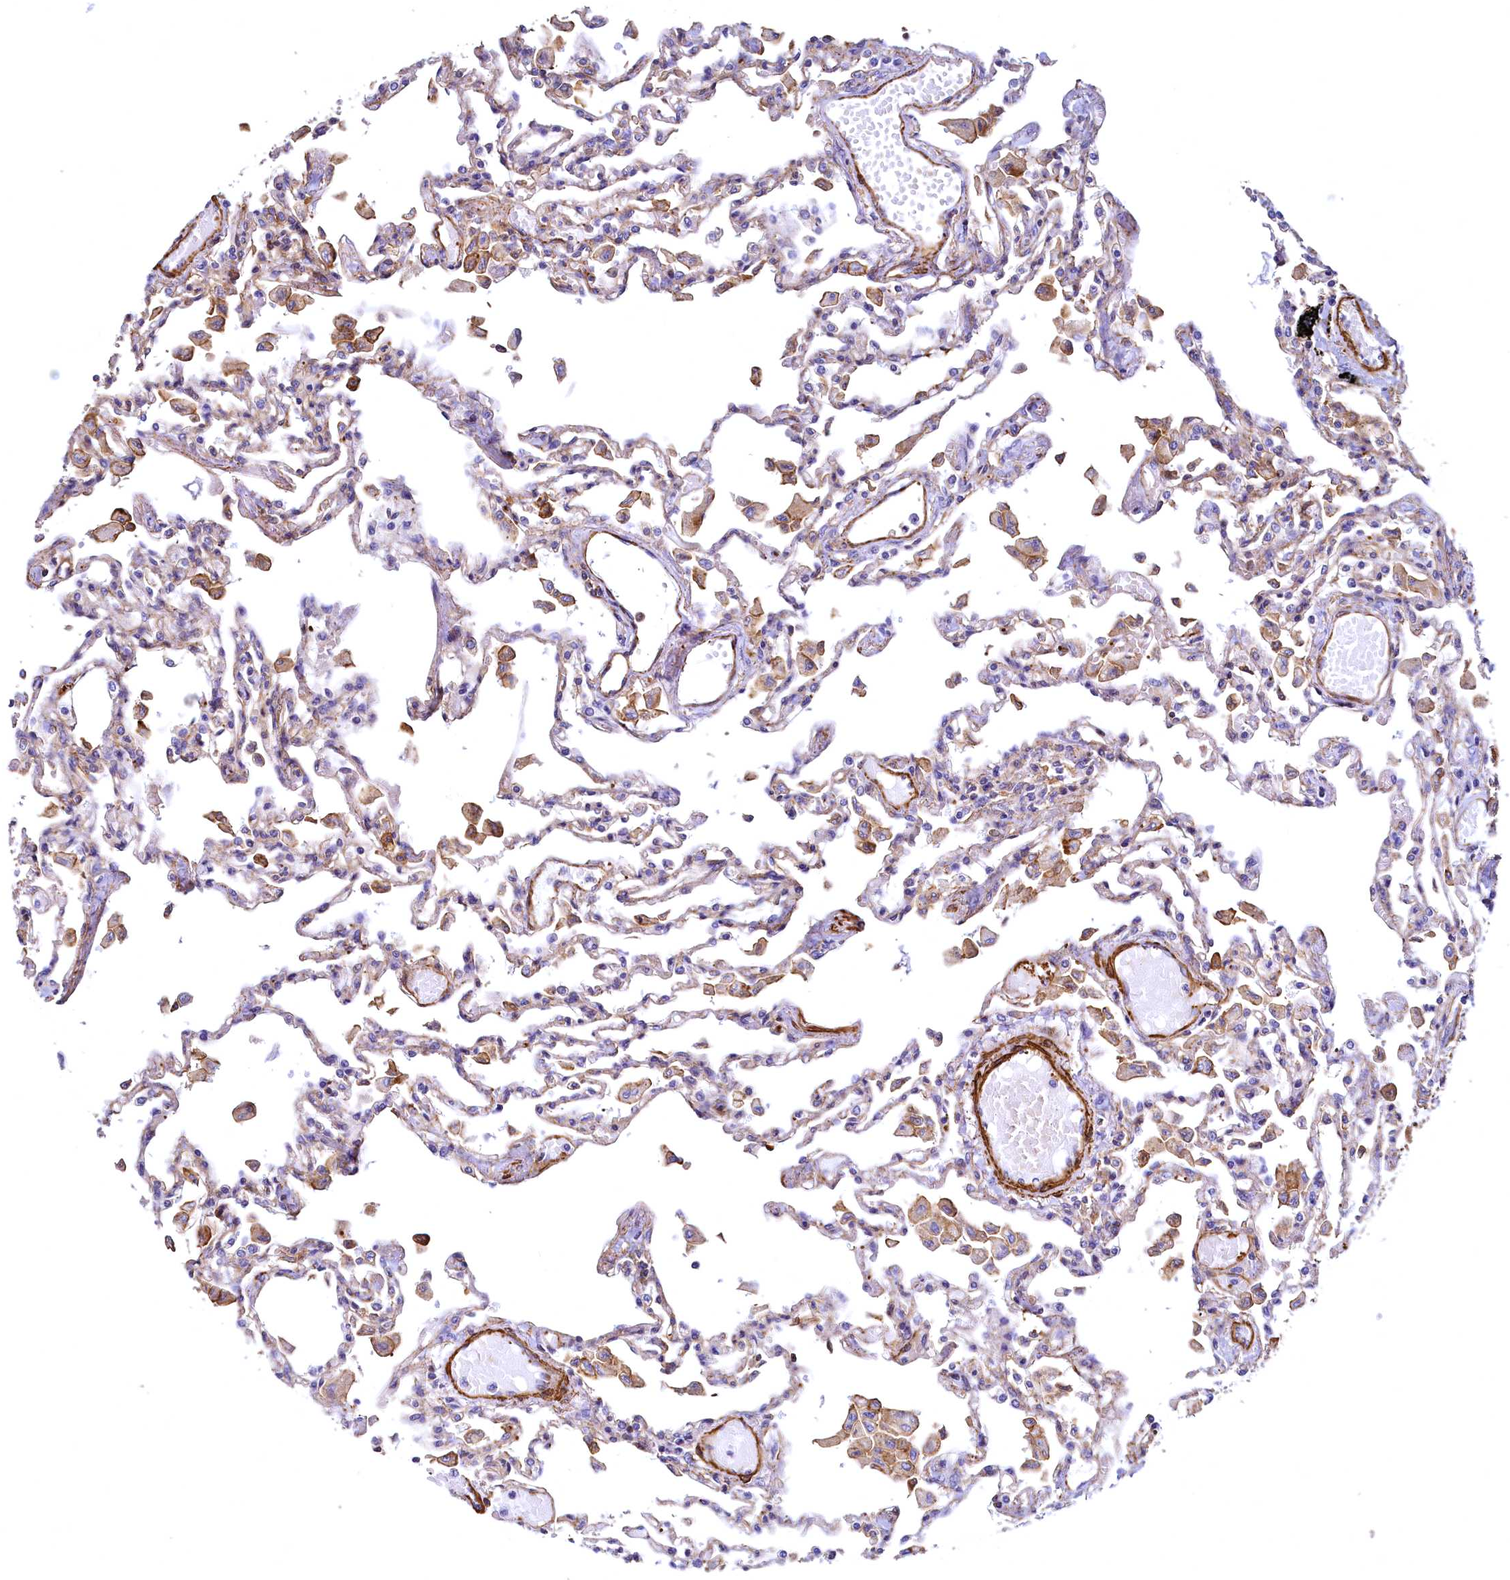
{"staining": {"intensity": "moderate", "quantity": "<25%", "location": "cytoplasmic/membranous"}, "tissue": "lung", "cell_type": "Alveolar cells", "image_type": "normal", "snomed": [{"axis": "morphology", "description": "Normal tissue, NOS"}, {"axis": "topography", "description": "Bronchus"}, {"axis": "topography", "description": "Lung"}], "caption": "Immunohistochemical staining of benign lung exhibits <25% levels of moderate cytoplasmic/membranous protein positivity in approximately <25% of alveolar cells. The staining was performed using DAB, with brown indicating positive protein expression. Nuclei are stained blue with hematoxylin.", "gene": "THBS1", "patient": {"sex": "female", "age": 49}}